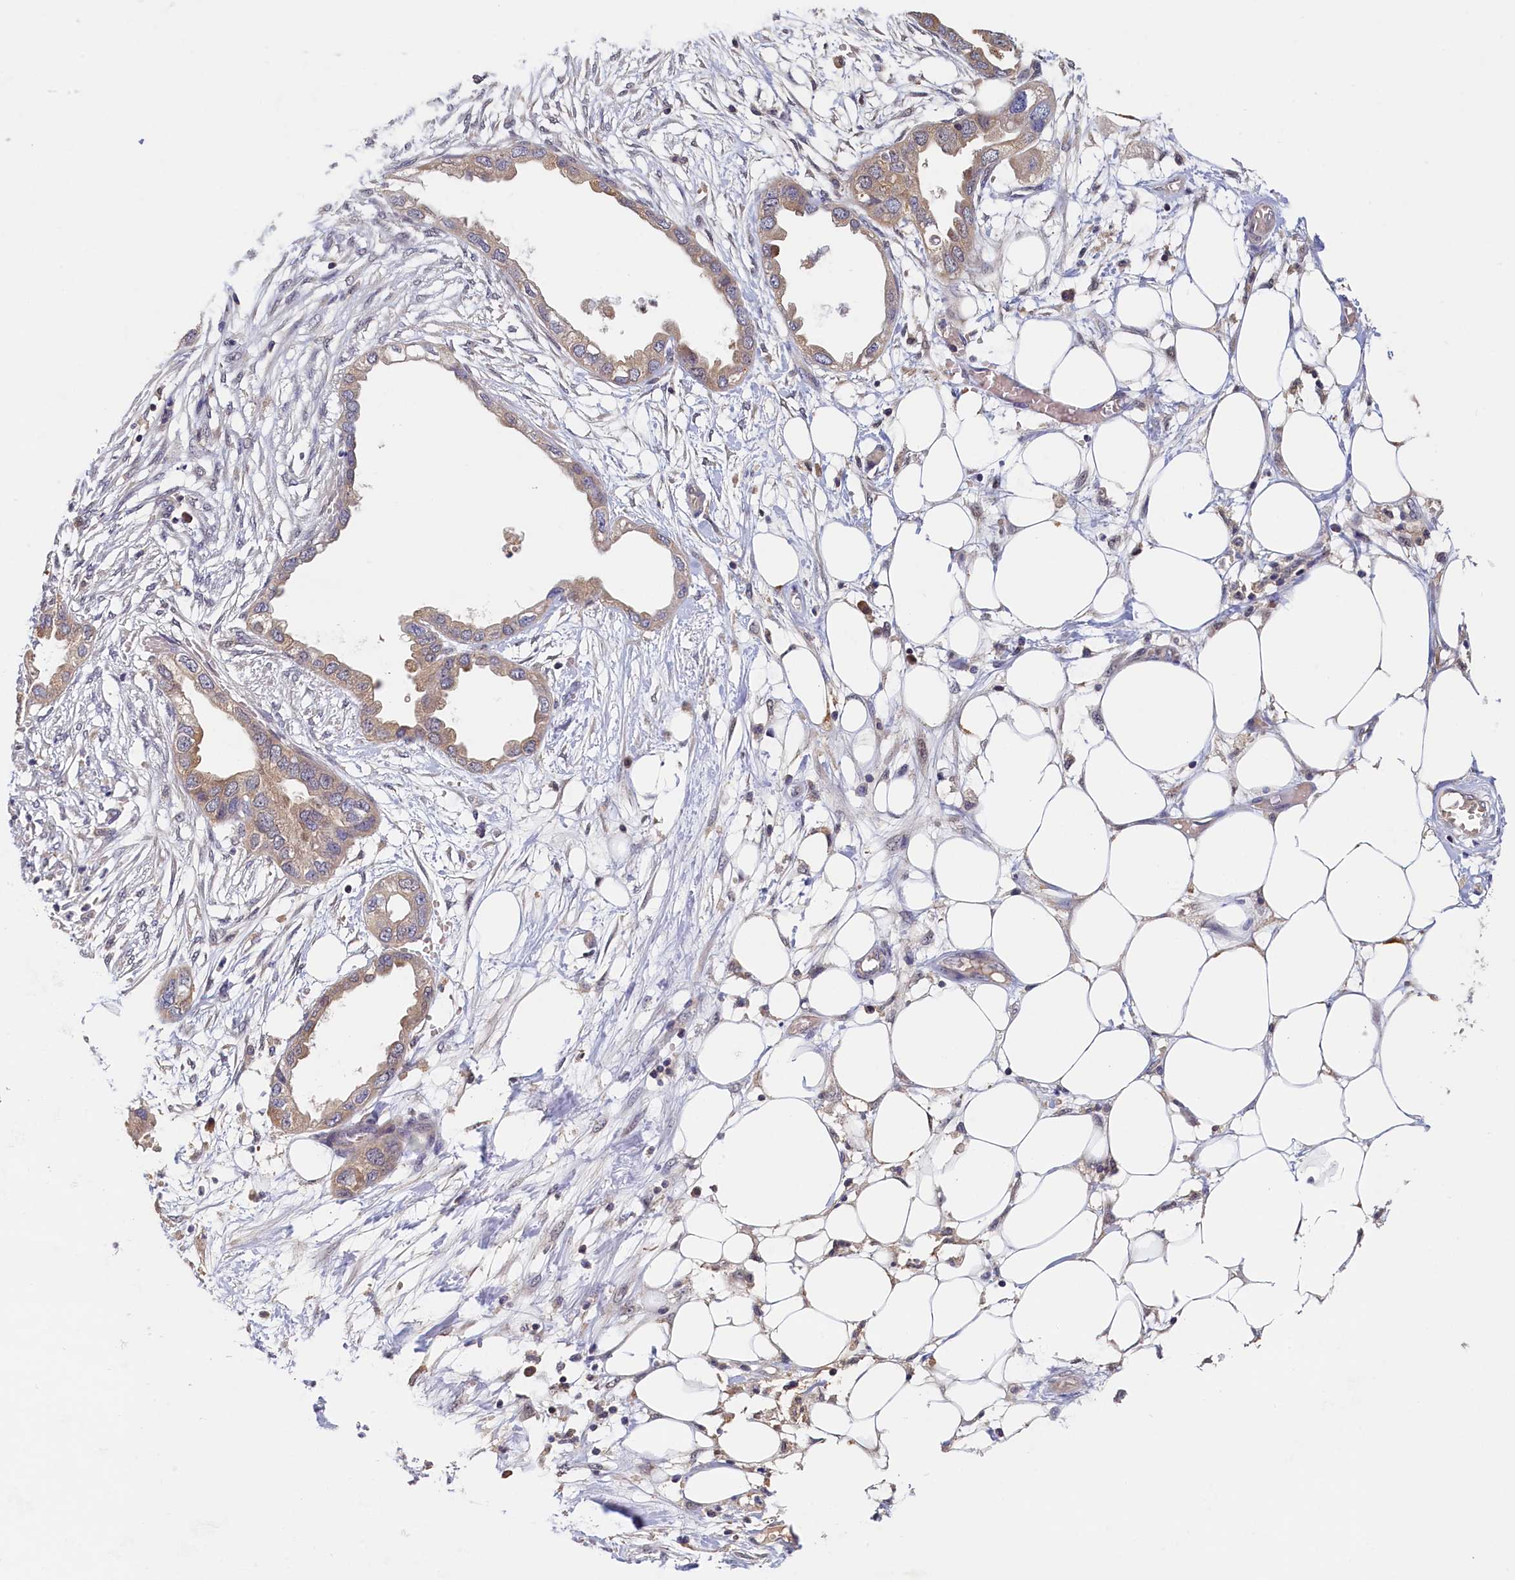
{"staining": {"intensity": "weak", "quantity": ">75%", "location": "cytoplasmic/membranous"}, "tissue": "endometrial cancer", "cell_type": "Tumor cells", "image_type": "cancer", "snomed": [{"axis": "morphology", "description": "Adenocarcinoma, NOS"}, {"axis": "morphology", "description": "Adenocarcinoma, metastatic, NOS"}, {"axis": "topography", "description": "Adipose tissue"}, {"axis": "topography", "description": "Endometrium"}], "caption": "Protein expression analysis of human adenocarcinoma (endometrial) reveals weak cytoplasmic/membranous staining in about >75% of tumor cells.", "gene": "PAAF1", "patient": {"sex": "female", "age": 67}}